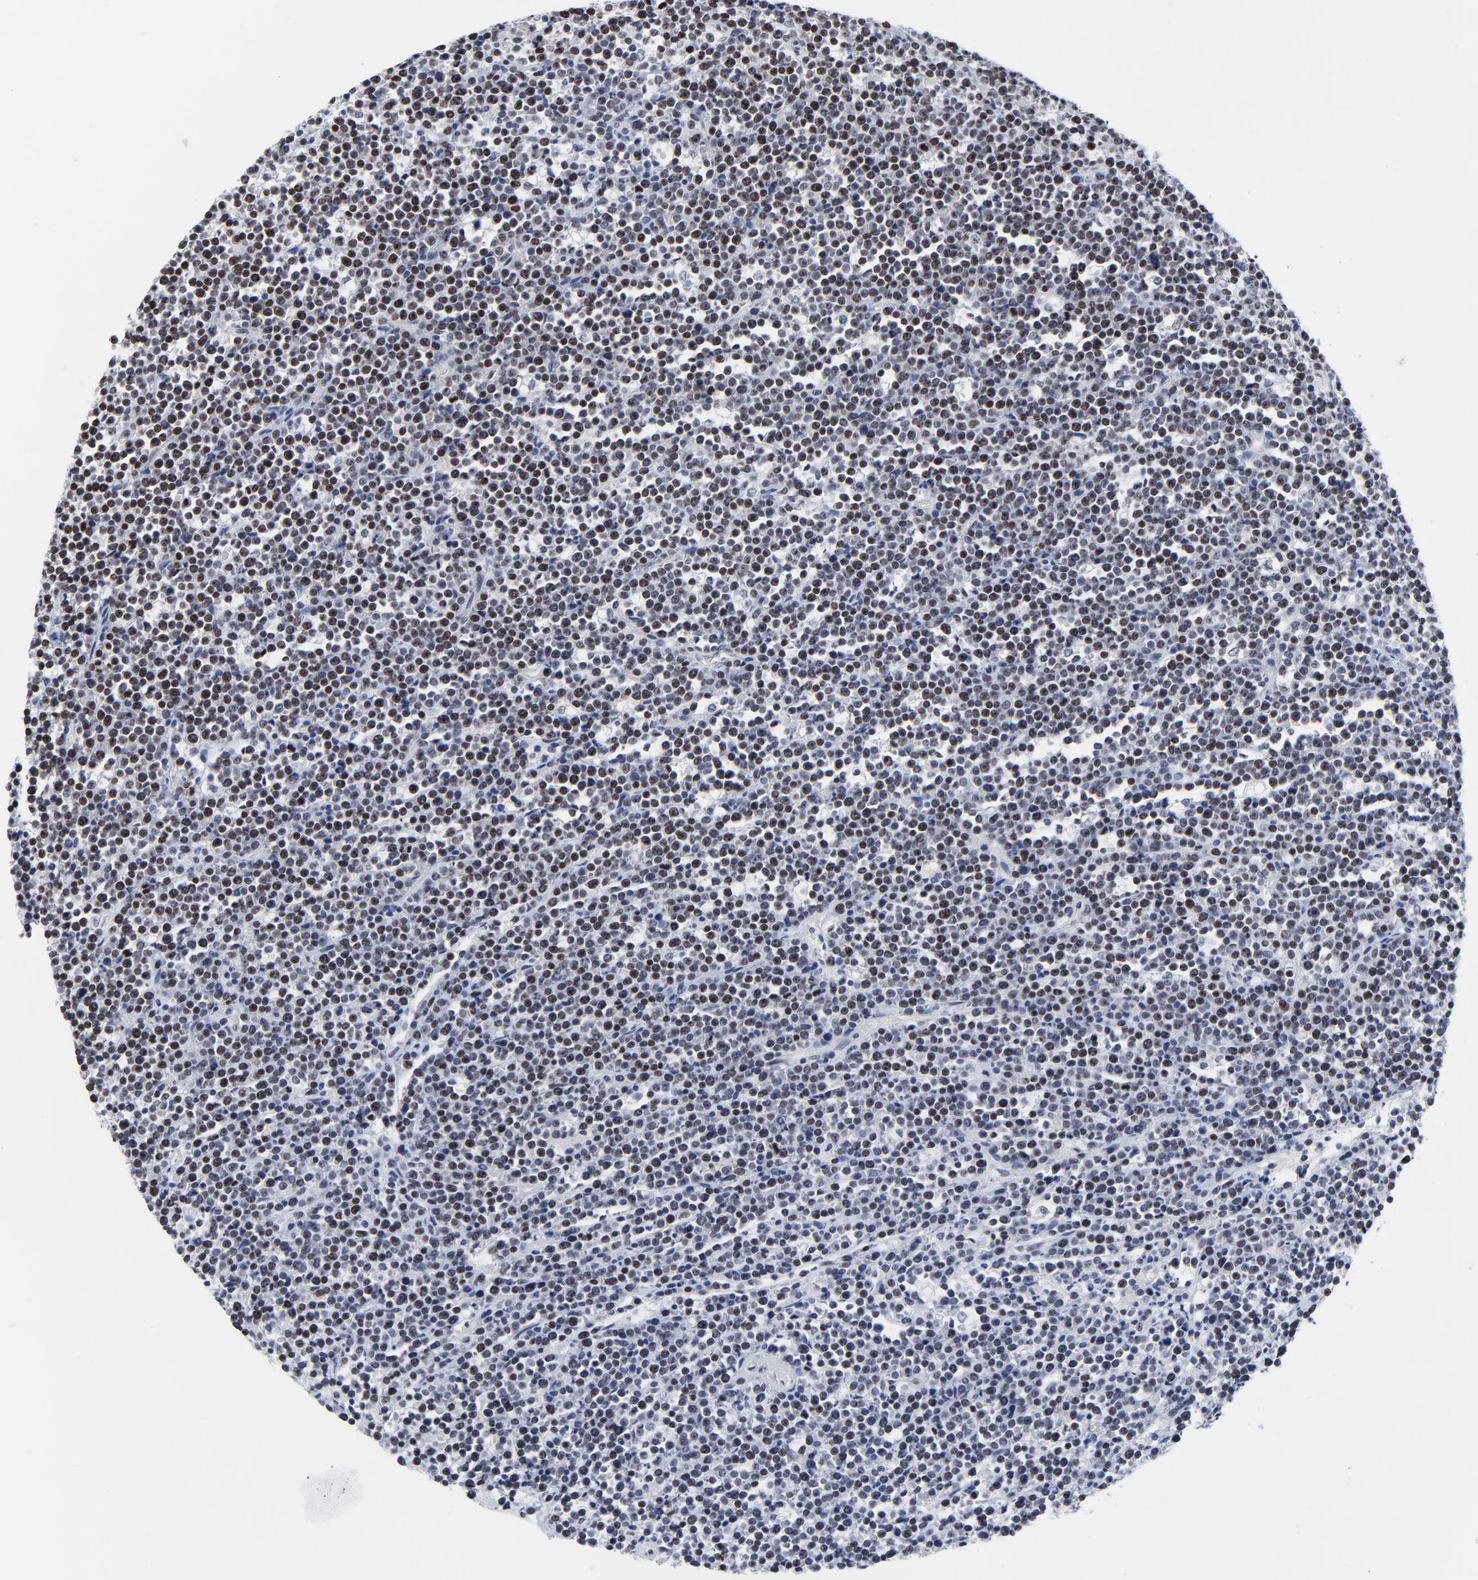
{"staining": {"intensity": "moderate", "quantity": ">75%", "location": "nuclear"}, "tissue": "lymphoma", "cell_type": "Tumor cells", "image_type": "cancer", "snomed": [{"axis": "morphology", "description": "Malignant lymphoma, non-Hodgkin's type, High grade"}, {"axis": "topography", "description": "Ovary"}], "caption": "Immunohistochemistry (IHC) (DAB) staining of malignant lymphoma, non-Hodgkin's type (high-grade) displays moderate nuclear protein staining in about >75% of tumor cells.", "gene": "ZNF589", "patient": {"sex": "female", "age": 56}}